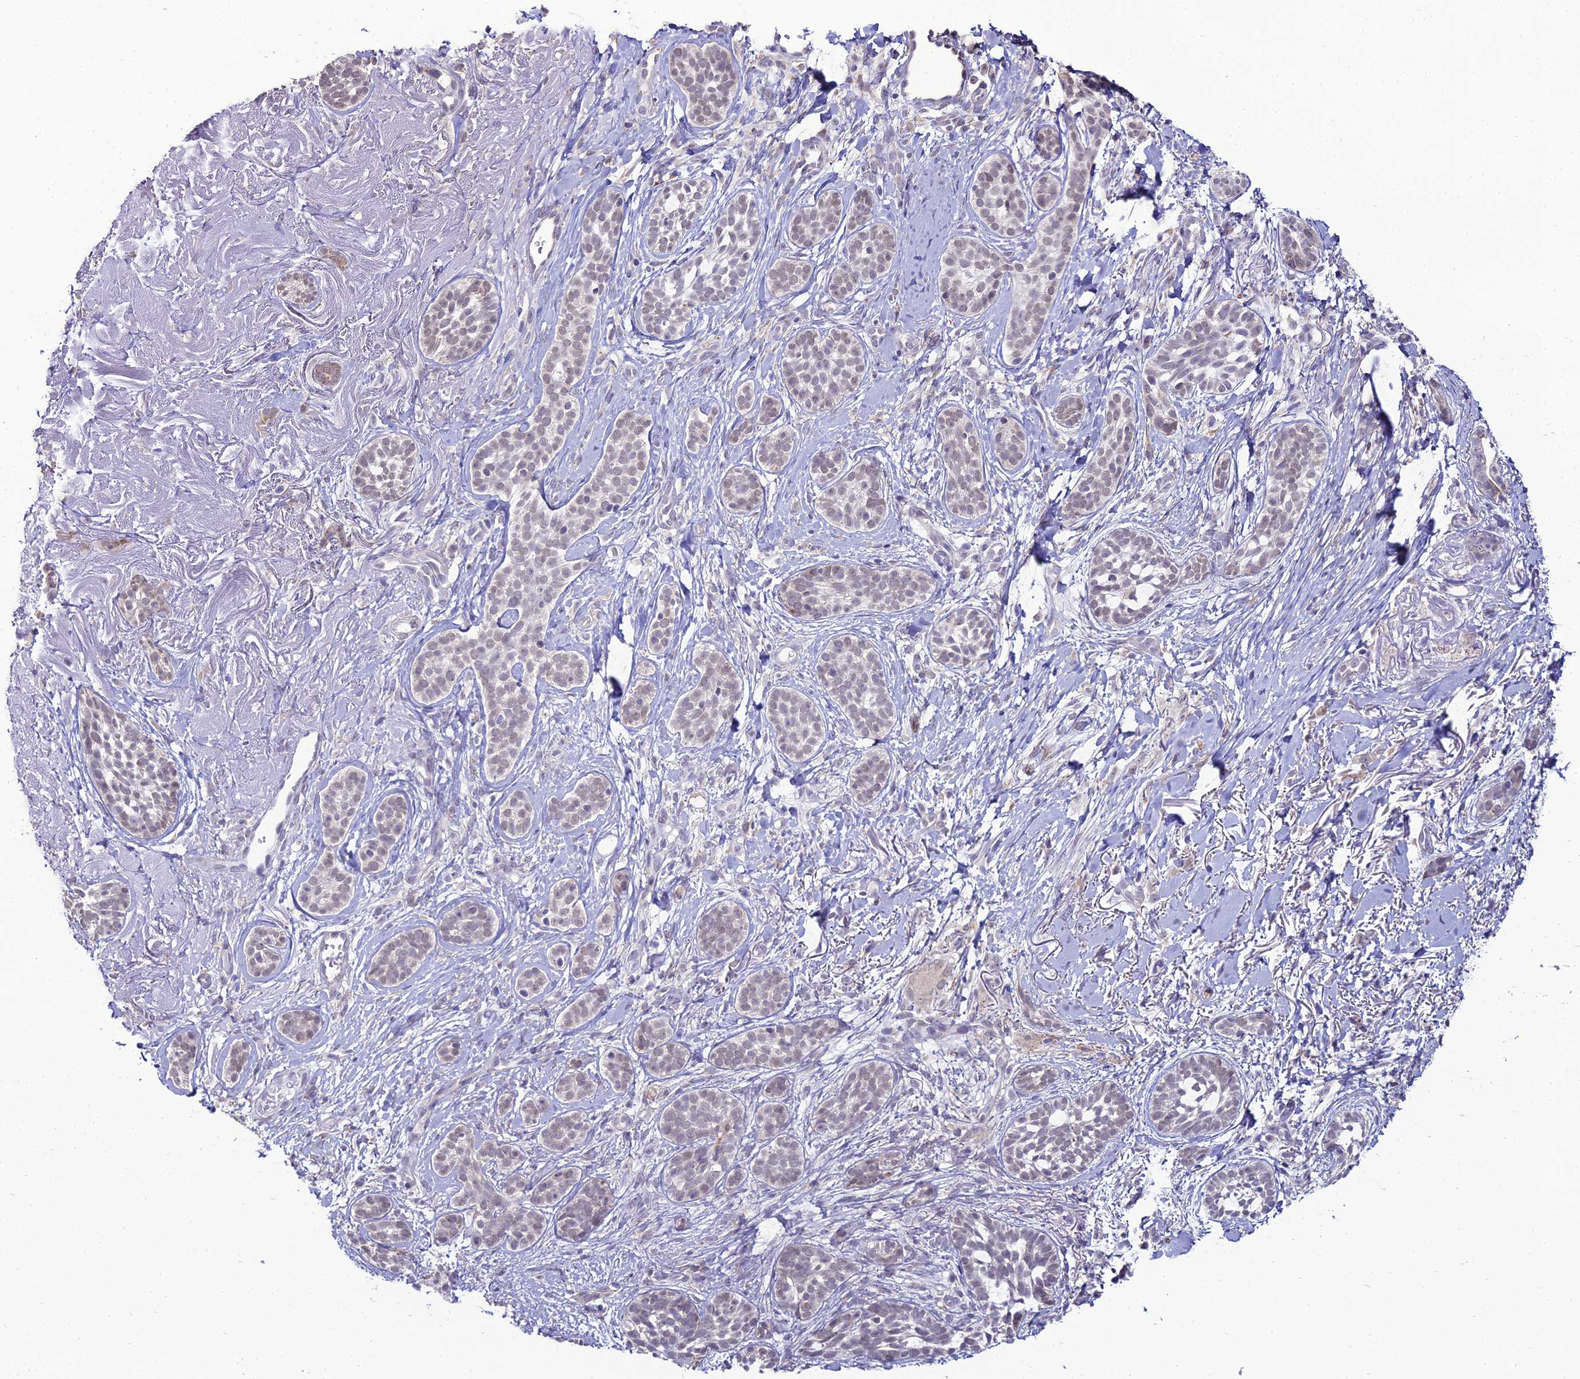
{"staining": {"intensity": "negative", "quantity": "none", "location": "none"}, "tissue": "skin cancer", "cell_type": "Tumor cells", "image_type": "cancer", "snomed": [{"axis": "morphology", "description": "Basal cell carcinoma"}, {"axis": "topography", "description": "Skin"}], "caption": "Immunohistochemistry of human skin basal cell carcinoma demonstrates no staining in tumor cells.", "gene": "TROAP", "patient": {"sex": "male", "age": 71}}